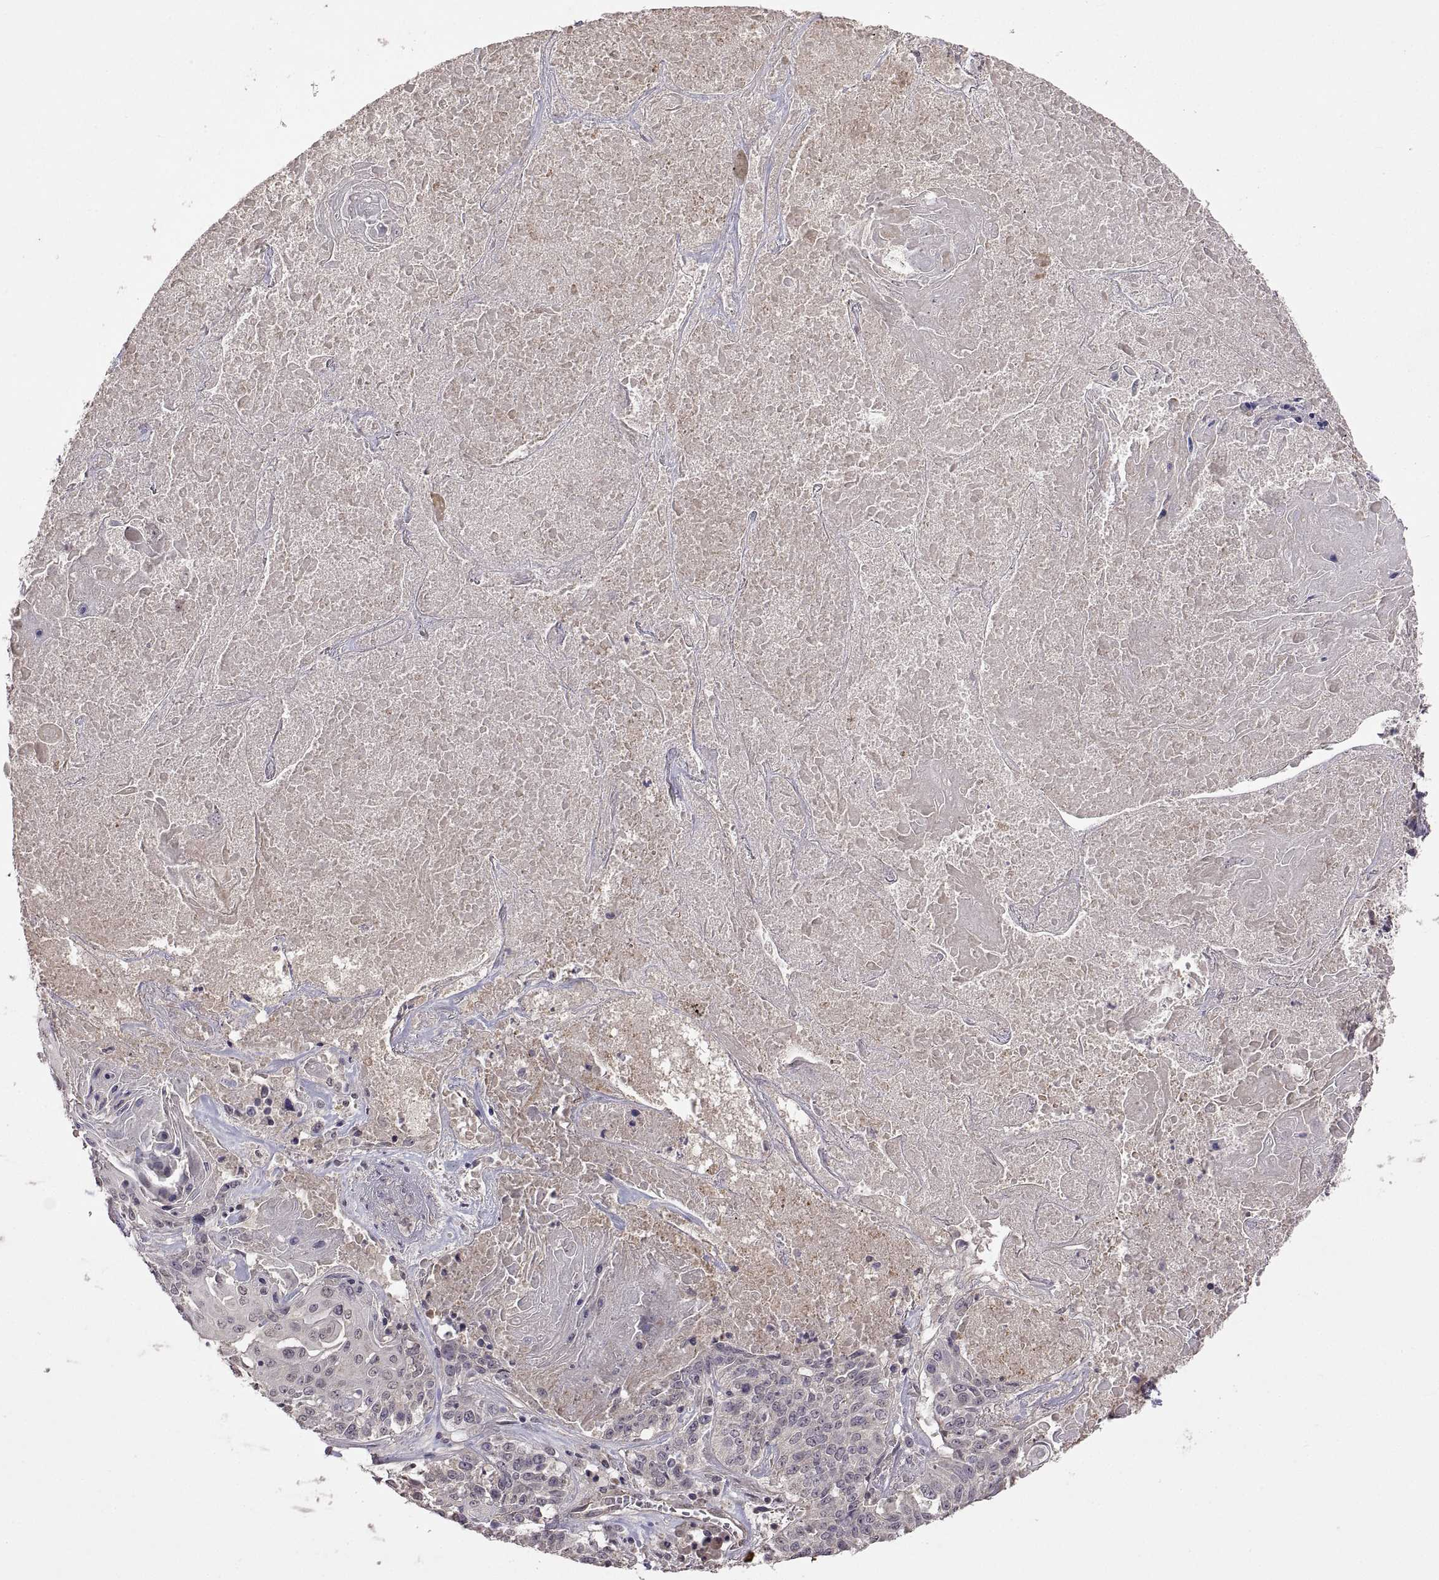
{"staining": {"intensity": "negative", "quantity": "none", "location": "none"}, "tissue": "lung cancer", "cell_type": "Tumor cells", "image_type": "cancer", "snomed": [{"axis": "morphology", "description": "Squamous cell carcinoma, NOS"}, {"axis": "topography", "description": "Lung"}], "caption": "Human lung squamous cell carcinoma stained for a protein using immunohistochemistry shows no positivity in tumor cells.", "gene": "LAMA1", "patient": {"sex": "male", "age": 64}}